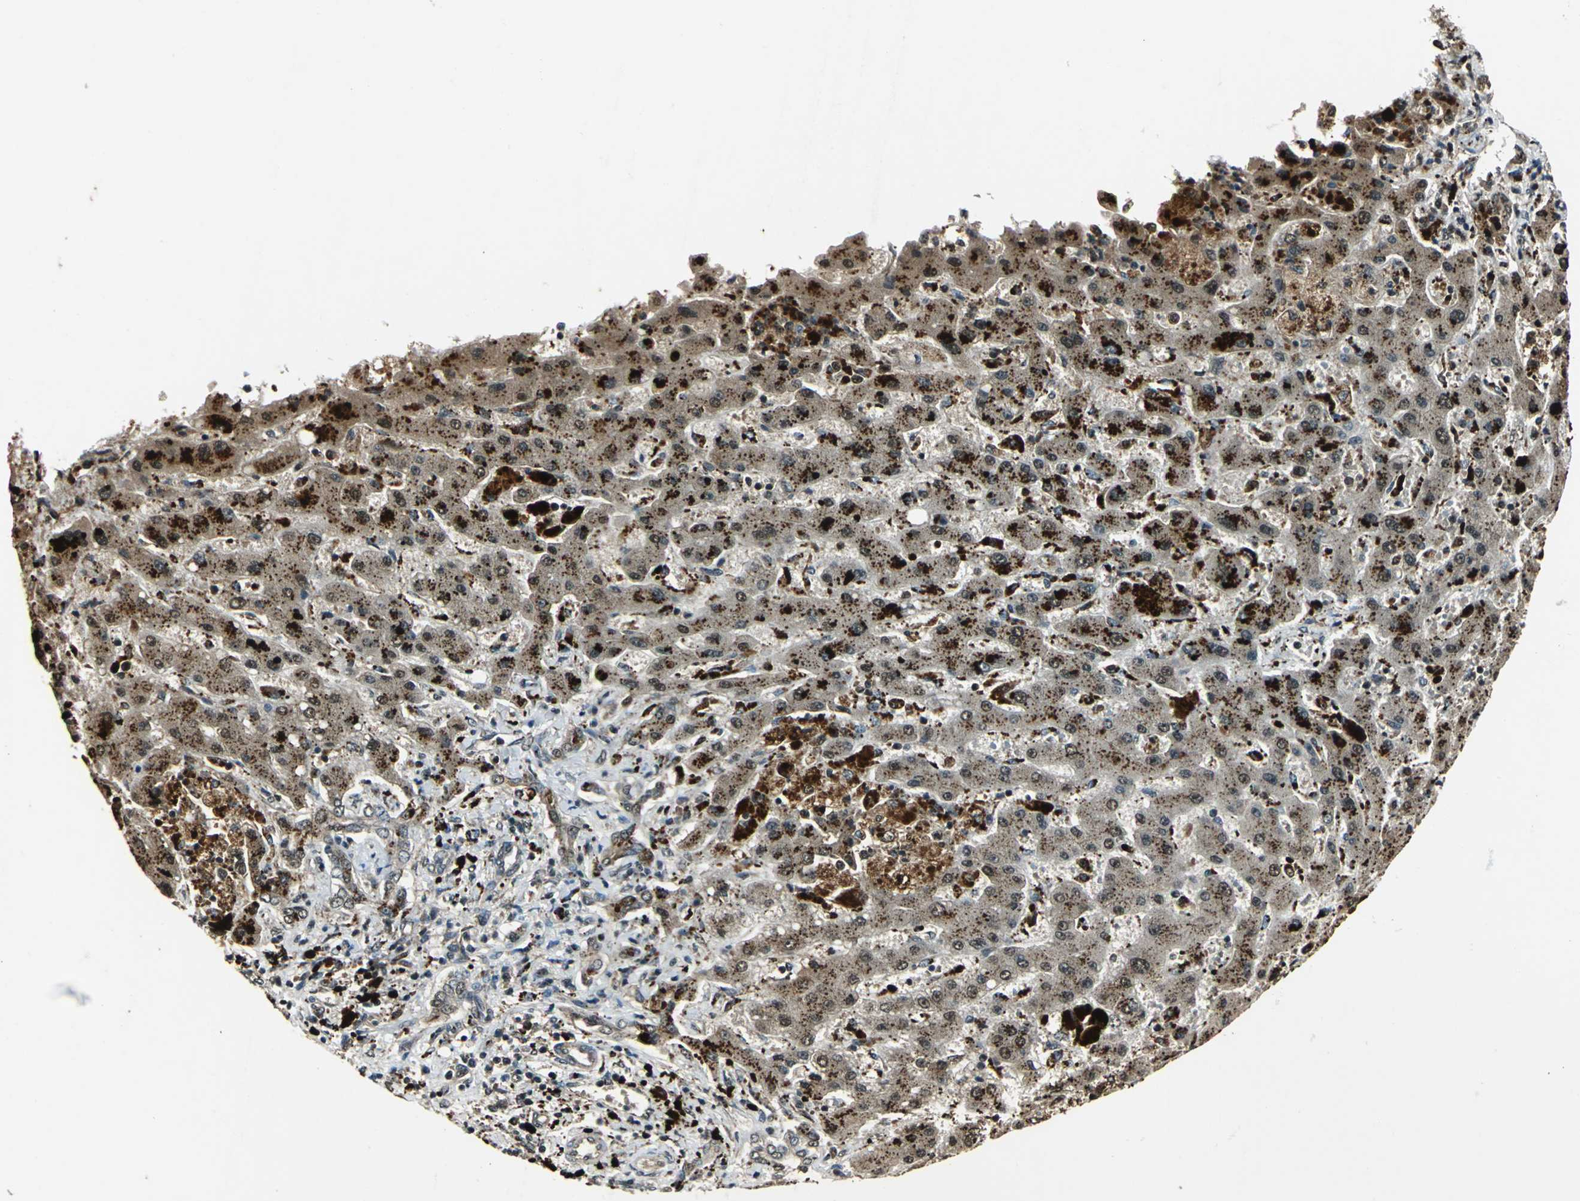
{"staining": {"intensity": "moderate", "quantity": ">75%", "location": "cytoplasmic/membranous,nuclear"}, "tissue": "liver cancer", "cell_type": "Tumor cells", "image_type": "cancer", "snomed": [{"axis": "morphology", "description": "Cholangiocarcinoma"}, {"axis": "topography", "description": "Liver"}], "caption": "IHC micrograph of neoplastic tissue: human liver cancer stained using immunohistochemistry demonstrates medium levels of moderate protein expression localized specifically in the cytoplasmic/membranous and nuclear of tumor cells, appearing as a cytoplasmic/membranous and nuclear brown color.", "gene": "PPP1R13L", "patient": {"sex": "male", "age": 50}}